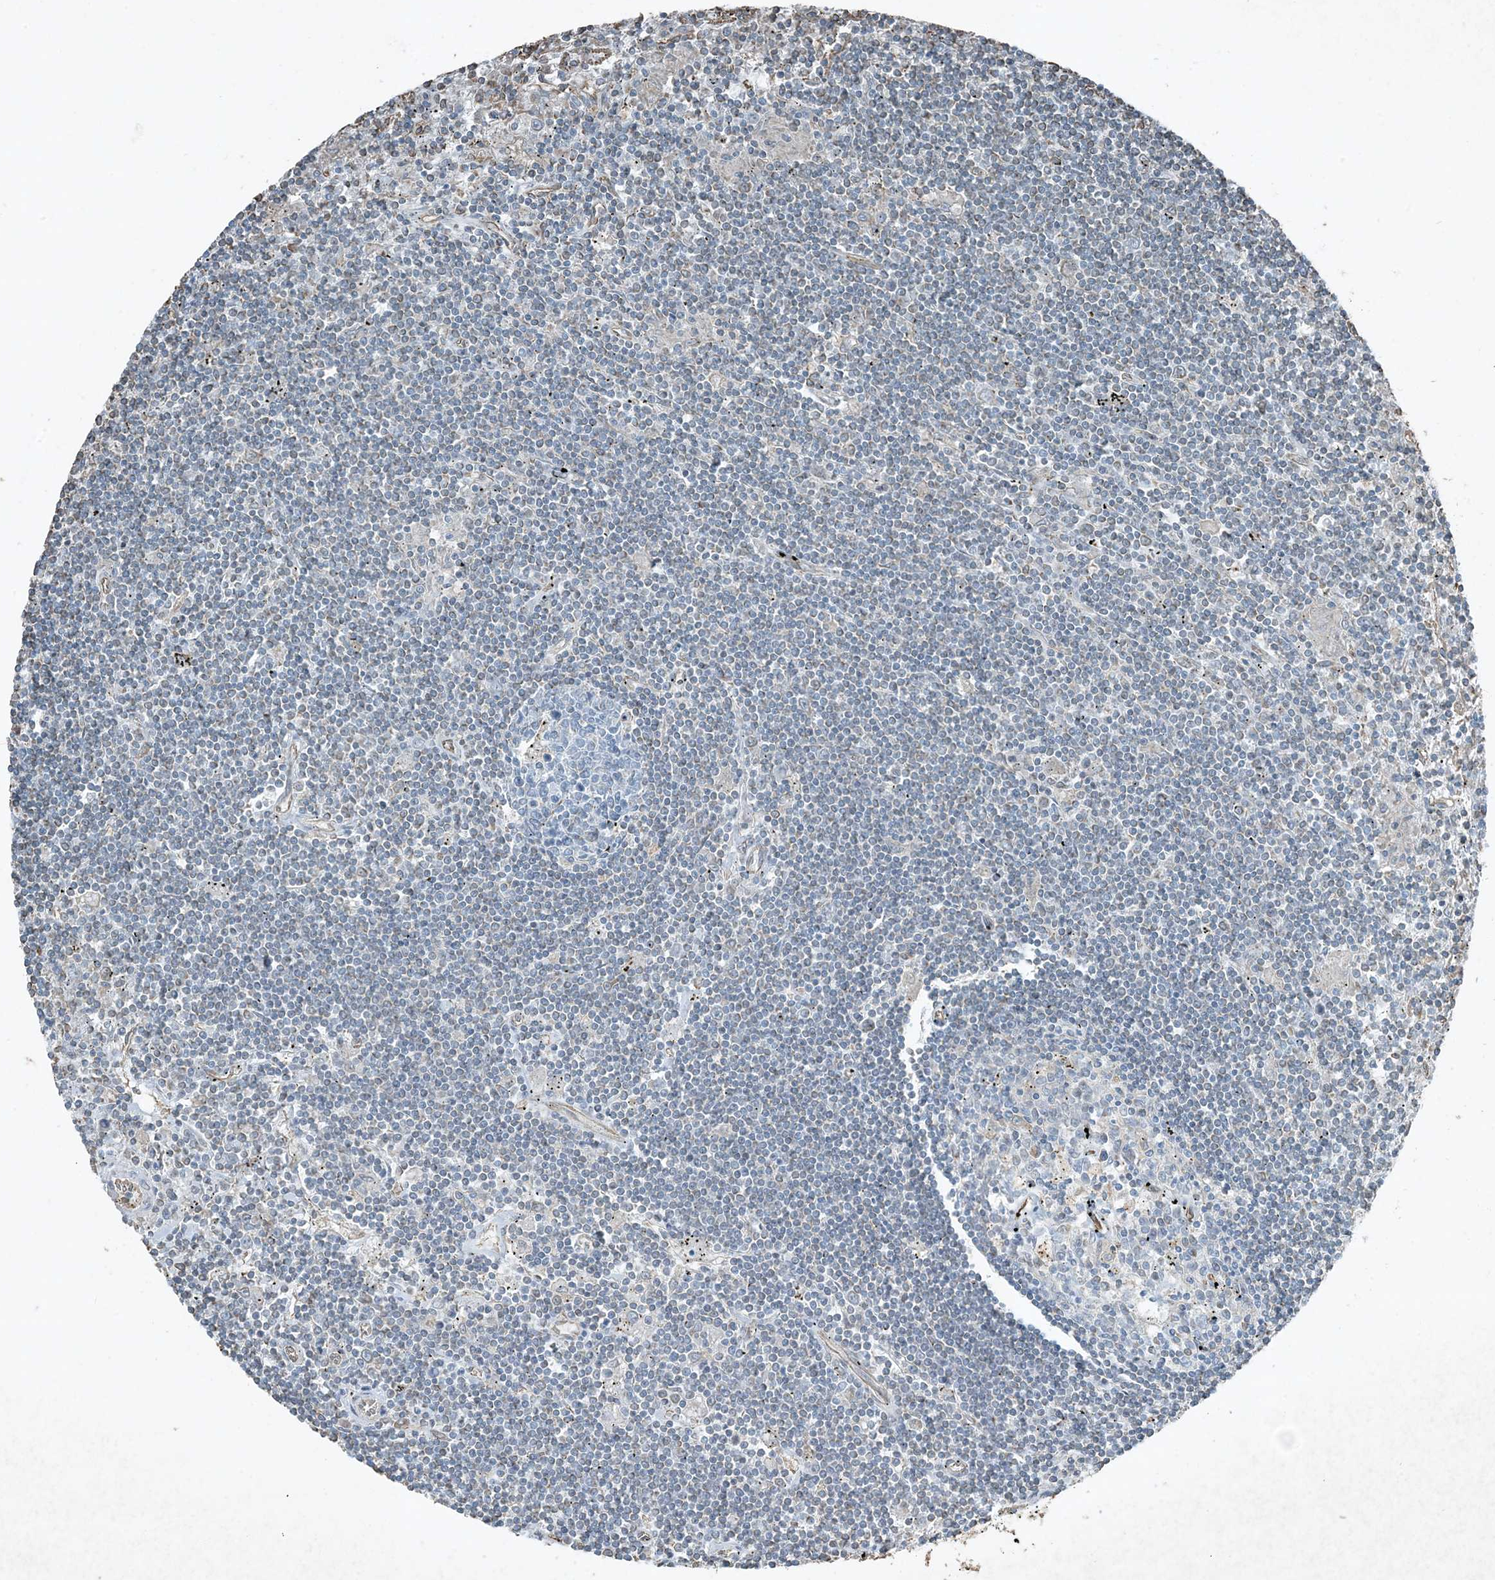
{"staining": {"intensity": "negative", "quantity": "none", "location": "none"}, "tissue": "lymphoma", "cell_type": "Tumor cells", "image_type": "cancer", "snomed": [{"axis": "morphology", "description": "Malignant lymphoma, non-Hodgkin's type, Low grade"}, {"axis": "topography", "description": "Spleen"}], "caption": "Malignant lymphoma, non-Hodgkin's type (low-grade) stained for a protein using IHC exhibits no positivity tumor cells.", "gene": "RYK", "patient": {"sex": "male", "age": 76}}